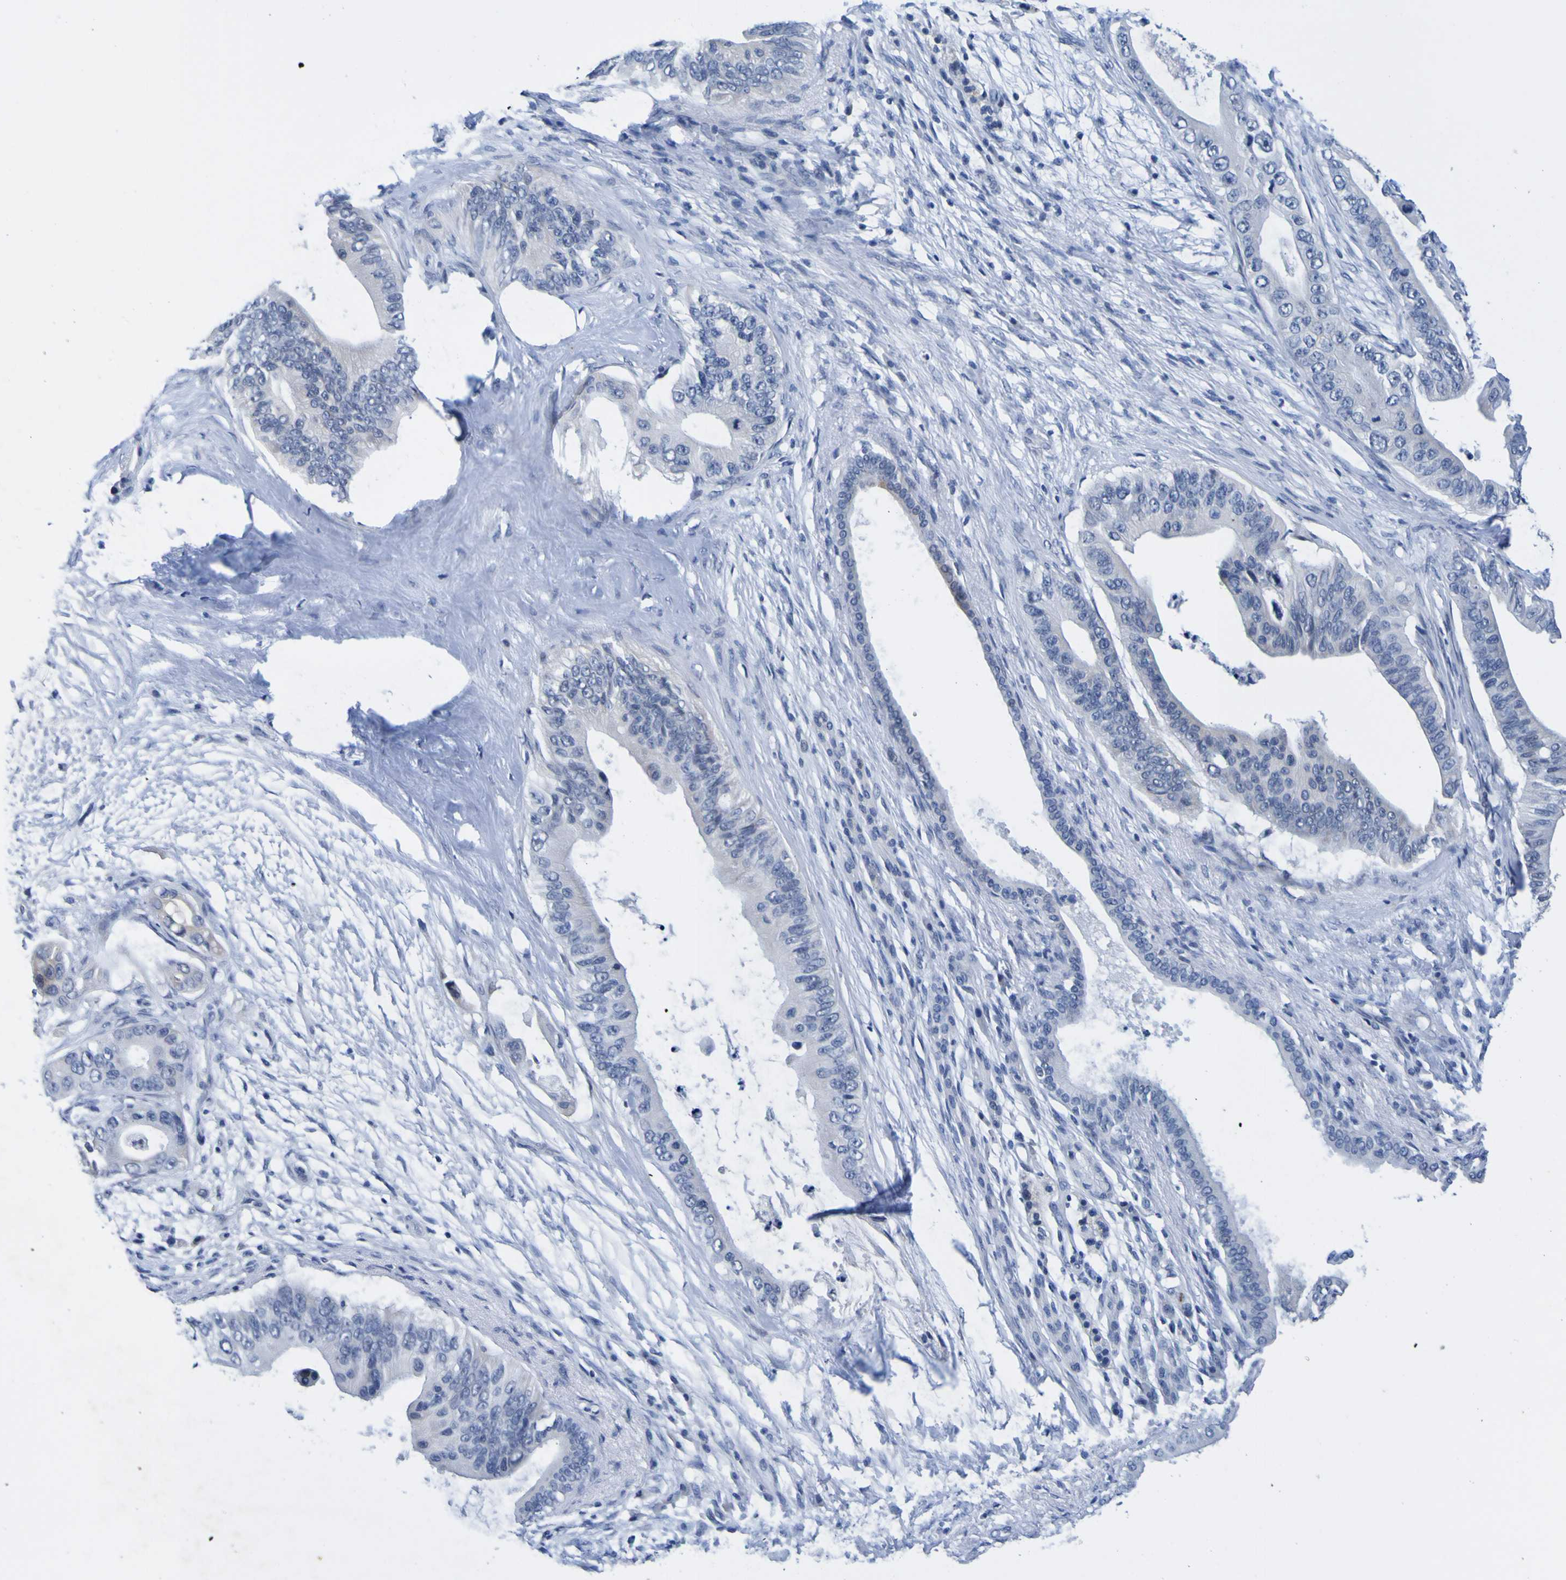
{"staining": {"intensity": "negative", "quantity": "none", "location": "none"}, "tissue": "pancreatic cancer", "cell_type": "Tumor cells", "image_type": "cancer", "snomed": [{"axis": "morphology", "description": "Adenocarcinoma, NOS"}, {"axis": "topography", "description": "Pancreas"}], "caption": "This is an immunohistochemistry histopathology image of human pancreatic cancer (adenocarcinoma). There is no expression in tumor cells.", "gene": "VMA21", "patient": {"sex": "male", "age": 77}}